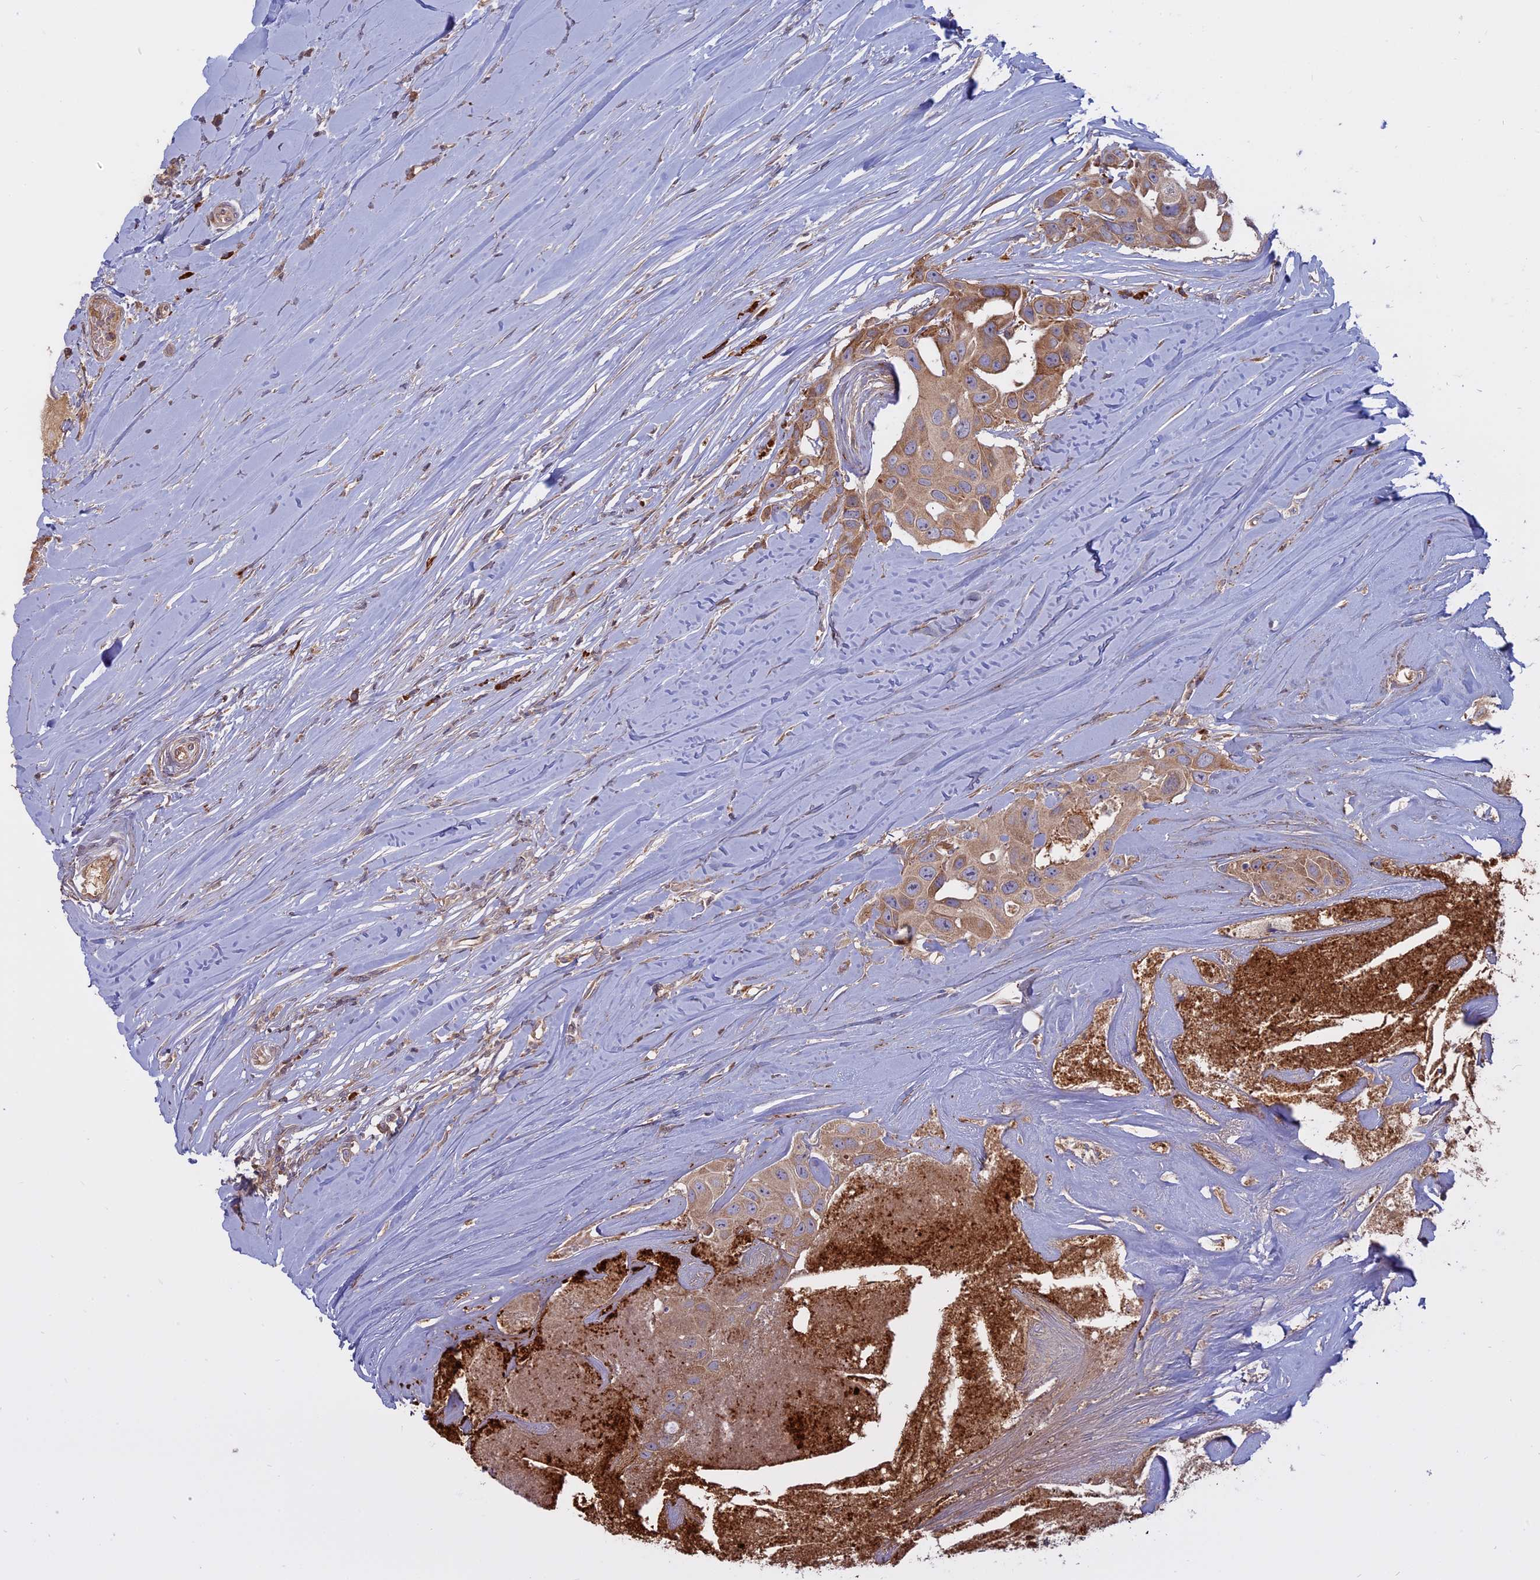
{"staining": {"intensity": "moderate", "quantity": ">75%", "location": "cytoplasmic/membranous"}, "tissue": "head and neck cancer", "cell_type": "Tumor cells", "image_type": "cancer", "snomed": [{"axis": "morphology", "description": "Adenocarcinoma, NOS"}, {"axis": "morphology", "description": "Adenocarcinoma, metastatic, NOS"}, {"axis": "topography", "description": "Head-Neck"}], "caption": "The image exhibits a brown stain indicating the presence of a protein in the cytoplasmic/membranous of tumor cells in adenocarcinoma (head and neck).", "gene": "TMEM208", "patient": {"sex": "male", "age": 75}}